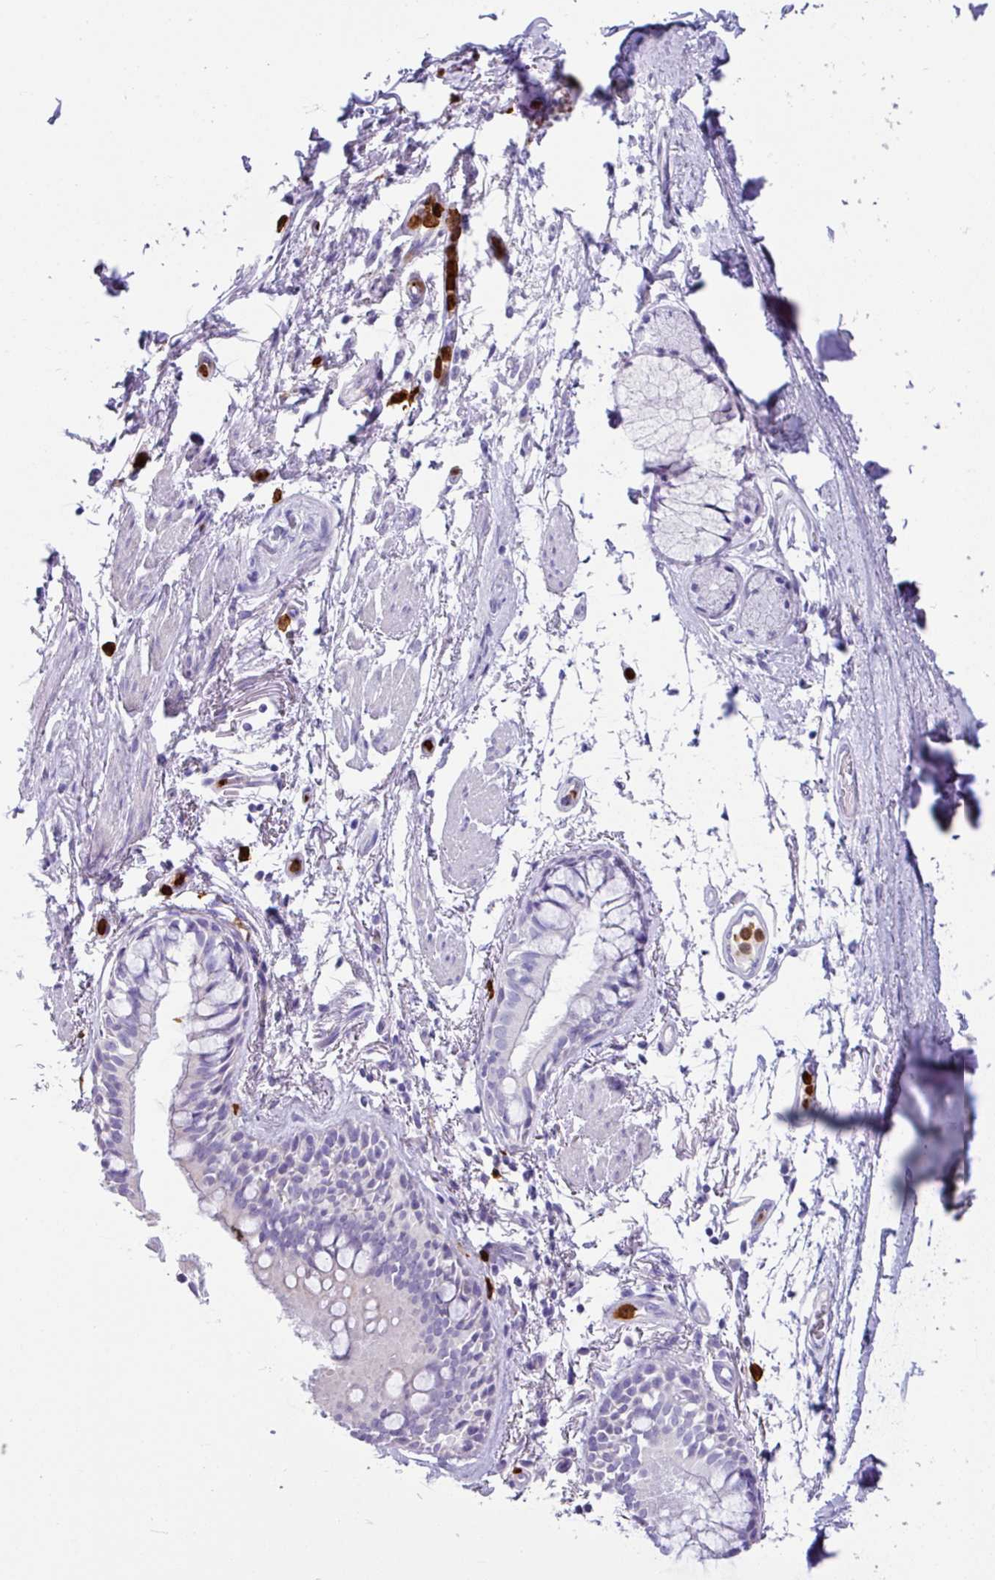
{"staining": {"intensity": "negative", "quantity": "none", "location": "none"}, "tissue": "bronchus", "cell_type": "Respiratory epithelial cells", "image_type": "normal", "snomed": [{"axis": "morphology", "description": "Normal tissue, NOS"}, {"axis": "topography", "description": "Bronchus"}], "caption": "Image shows no protein positivity in respiratory epithelial cells of benign bronchus.", "gene": "SH2D3C", "patient": {"sex": "male", "age": 70}}